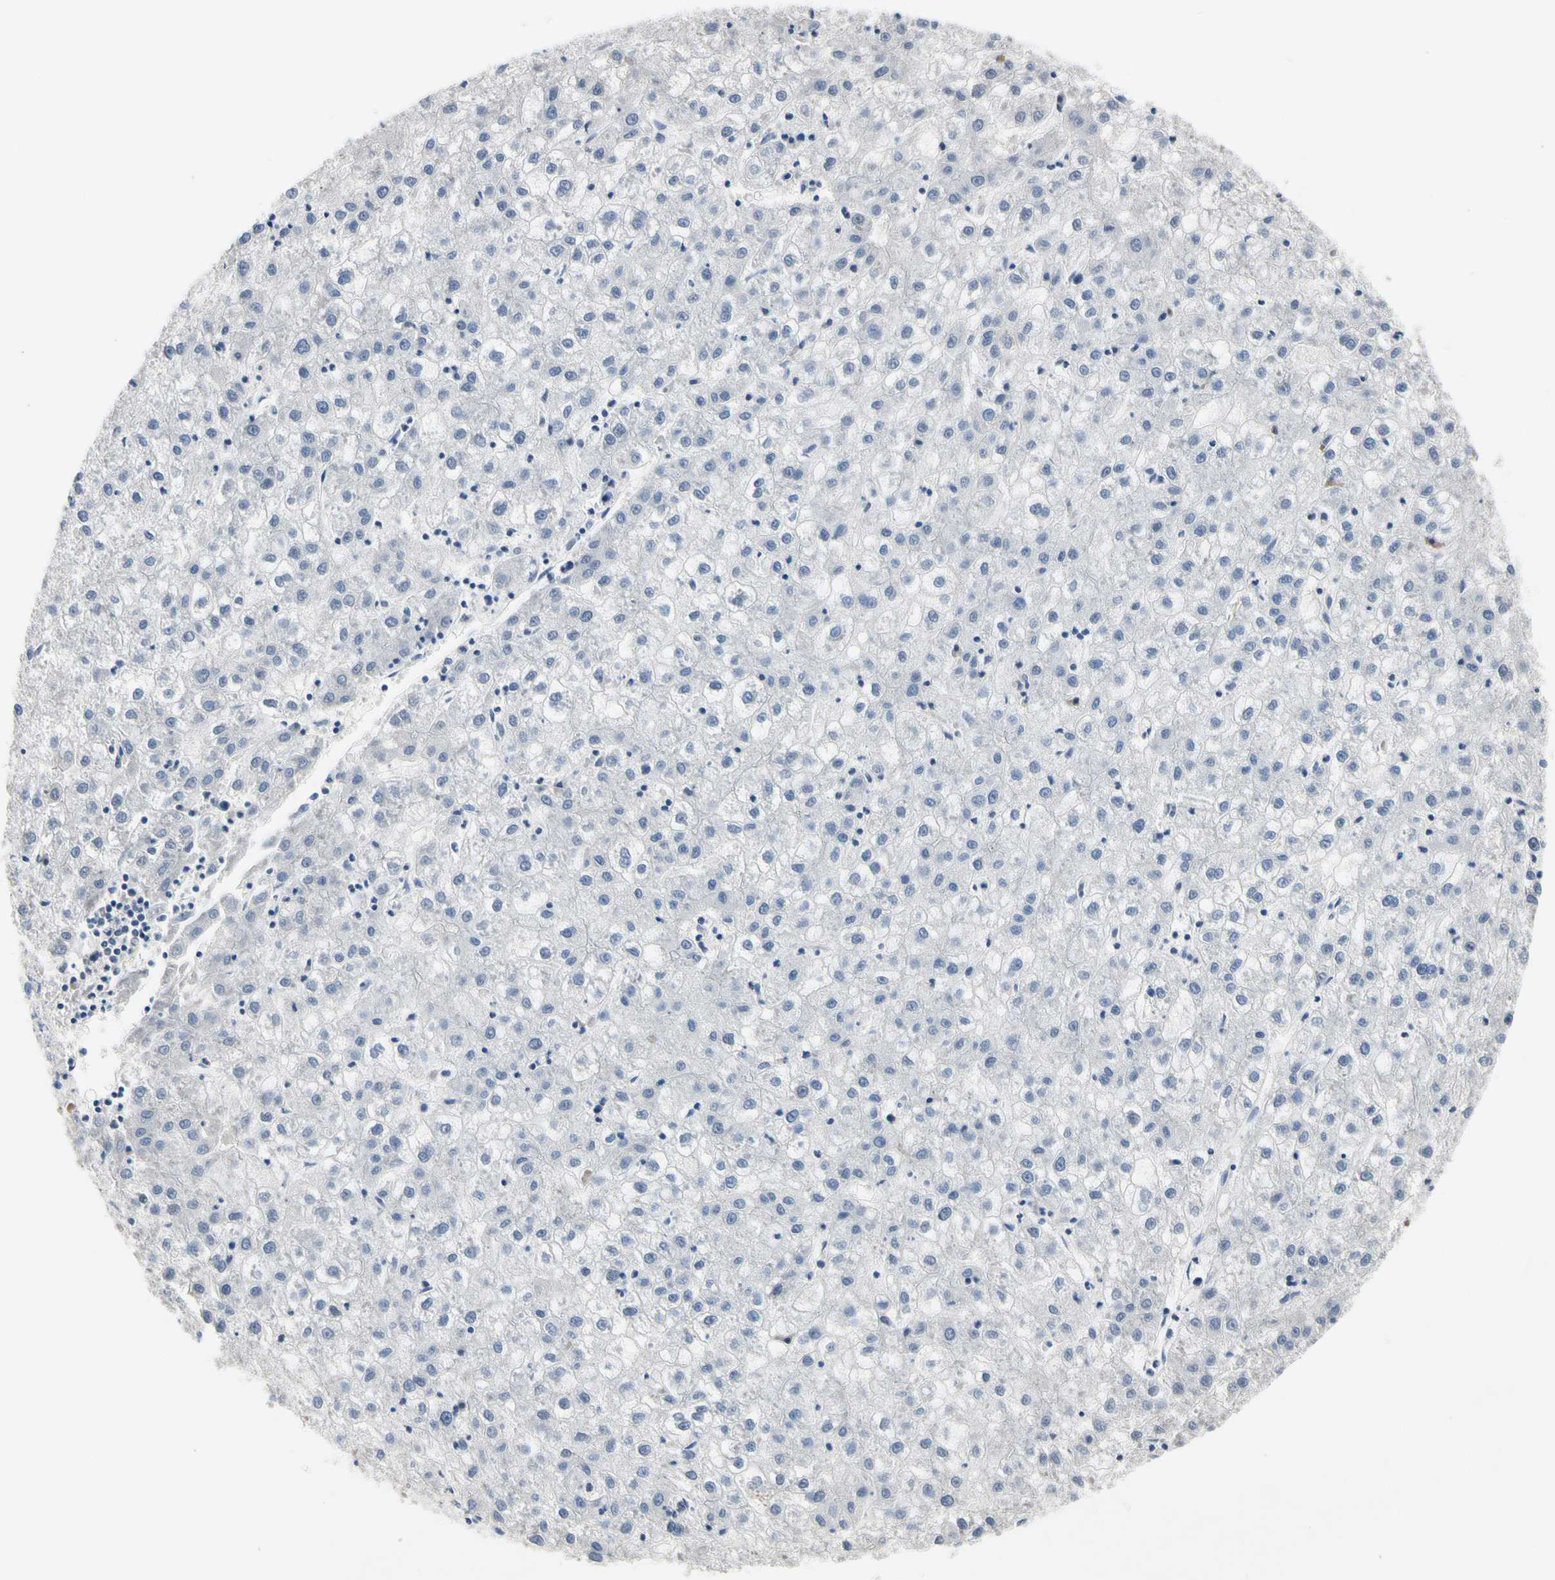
{"staining": {"intensity": "negative", "quantity": "none", "location": "none"}, "tissue": "liver cancer", "cell_type": "Tumor cells", "image_type": "cancer", "snomed": [{"axis": "morphology", "description": "Carcinoma, Hepatocellular, NOS"}, {"axis": "topography", "description": "Liver"}], "caption": "This is an immunohistochemistry (IHC) micrograph of human liver hepatocellular carcinoma. There is no positivity in tumor cells.", "gene": "ECRG4", "patient": {"sex": "male", "age": 72}}